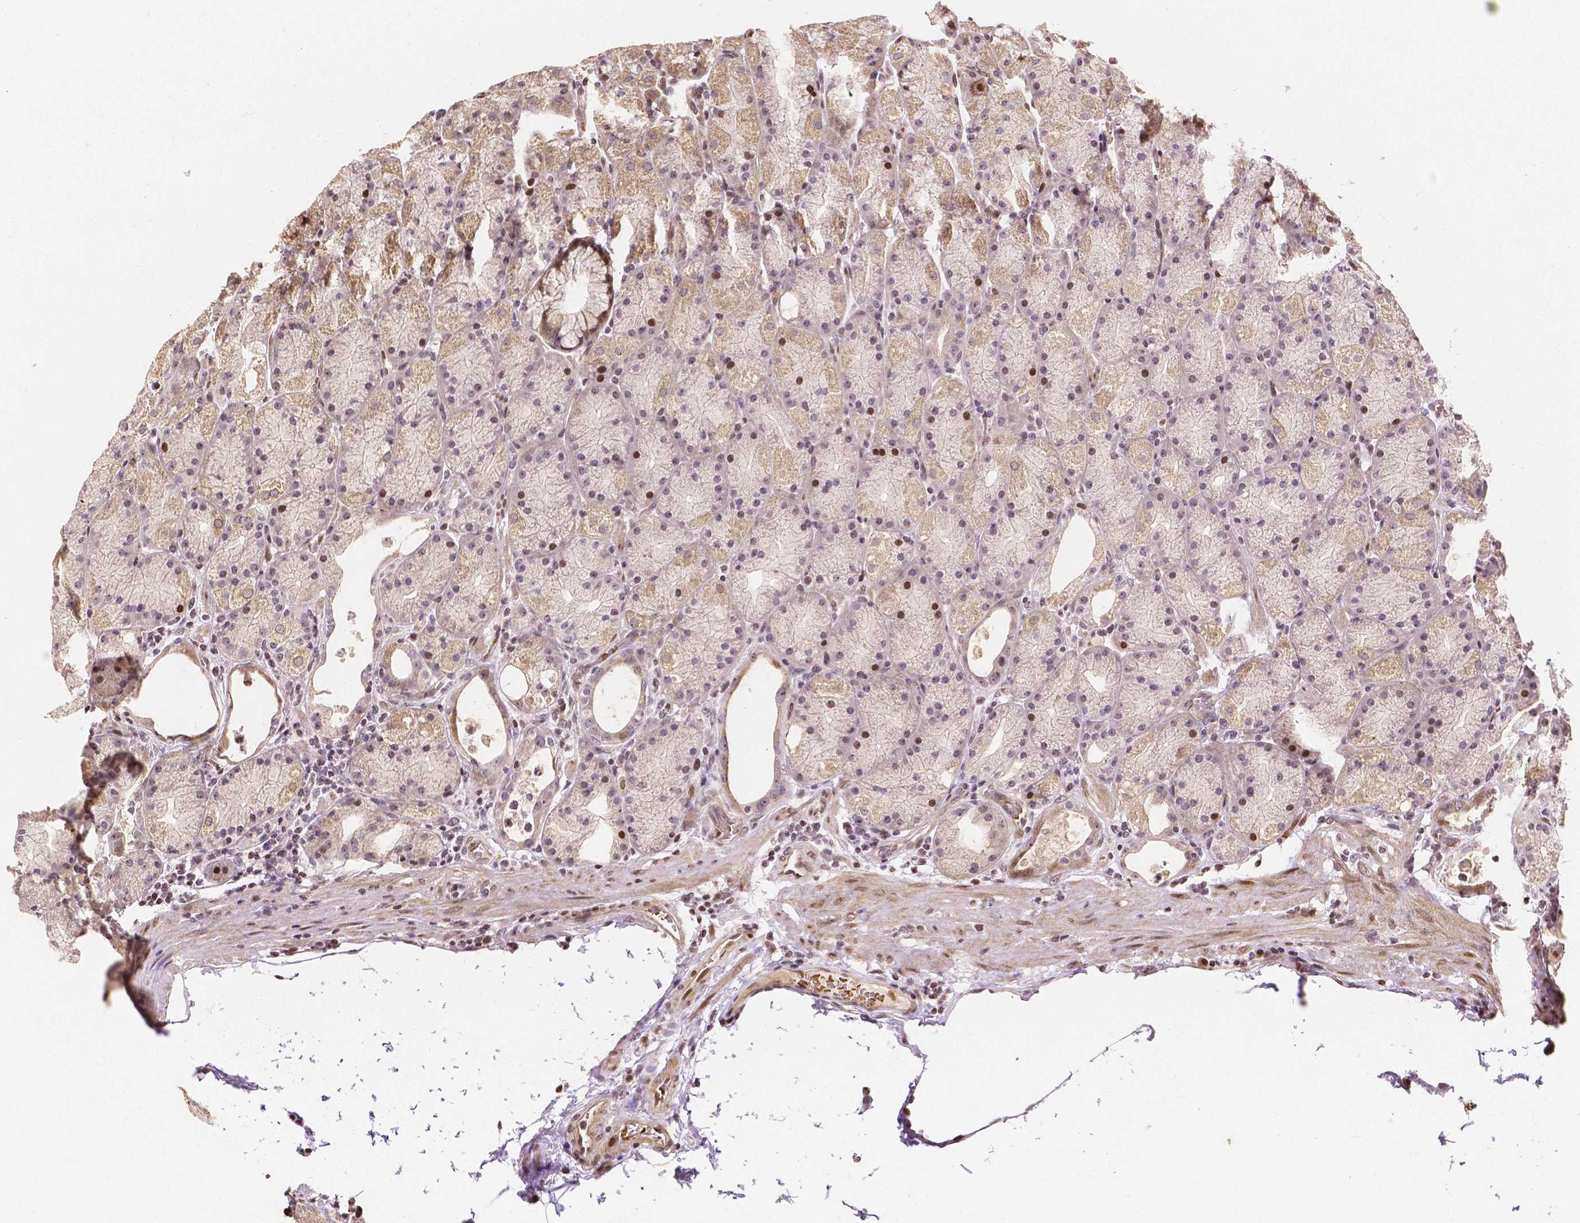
{"staining": {"intensity": "moderate", "quantity": "<25%", "location": "cytoplasmic/membranous"}, "tissue": "stomach", "cell_type": "Glandular cells", "image_type": "normal", "snomed": [{"axis": "morphology", "description": "Normal tissue, NOS"}, {"axis": "topography", "description": "Stomach, upper"}, {"axis": "topography", "description": "Stomach"}], "caption": "Protein staining demonstrates moderate cytoplasmic/membranous expression in about <25% of glandular cells in normal stomach. The protein is shown in brown color, while the nuclei are stained blue.", "gene": "PTPN18", "patient": {"sex": "male", "age": 48}}